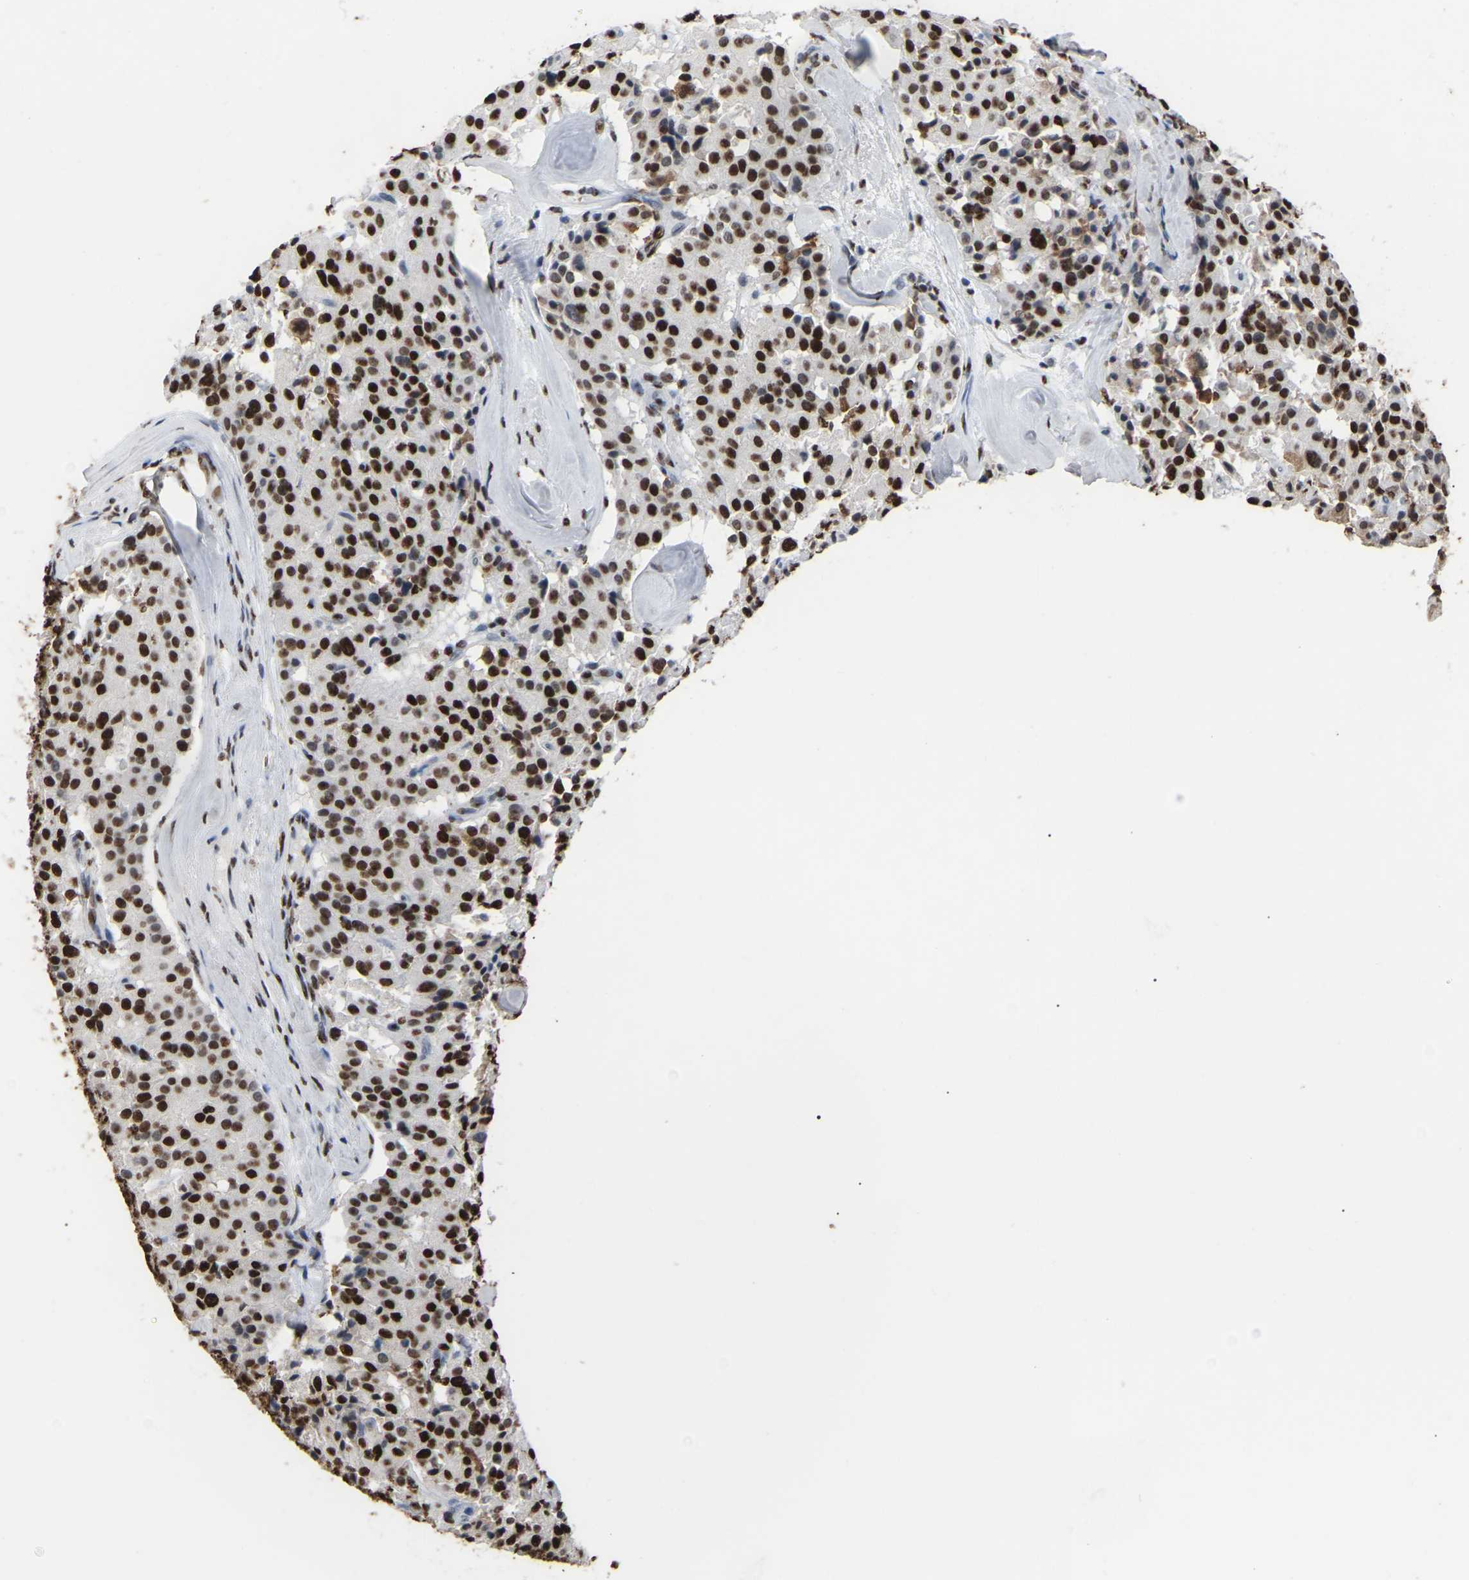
{"staining": {"intensity": "strong", "quantity": ">75%", "location": "nuclear"}, "tissue": "carcinoid", "cell_type": "Tumor cells", "image_type": "cancer", "snomed": [{"axis": "morphology", "description": "Carcinoid, malignant, NOS"}, {"axis": "topography", "description": "Lung"}], "caption": "High-magnification brightfield microscopy of carcinoid stained with DAB (3,3'-diaminobenzidine) (brown) and counterstained with hematoxylin (blue). tumor cells exhibit strong nuclear positivity is present in about>75% of cells.", "gene": "RBL2", "patient": {"sex": "male", "age": 30}}